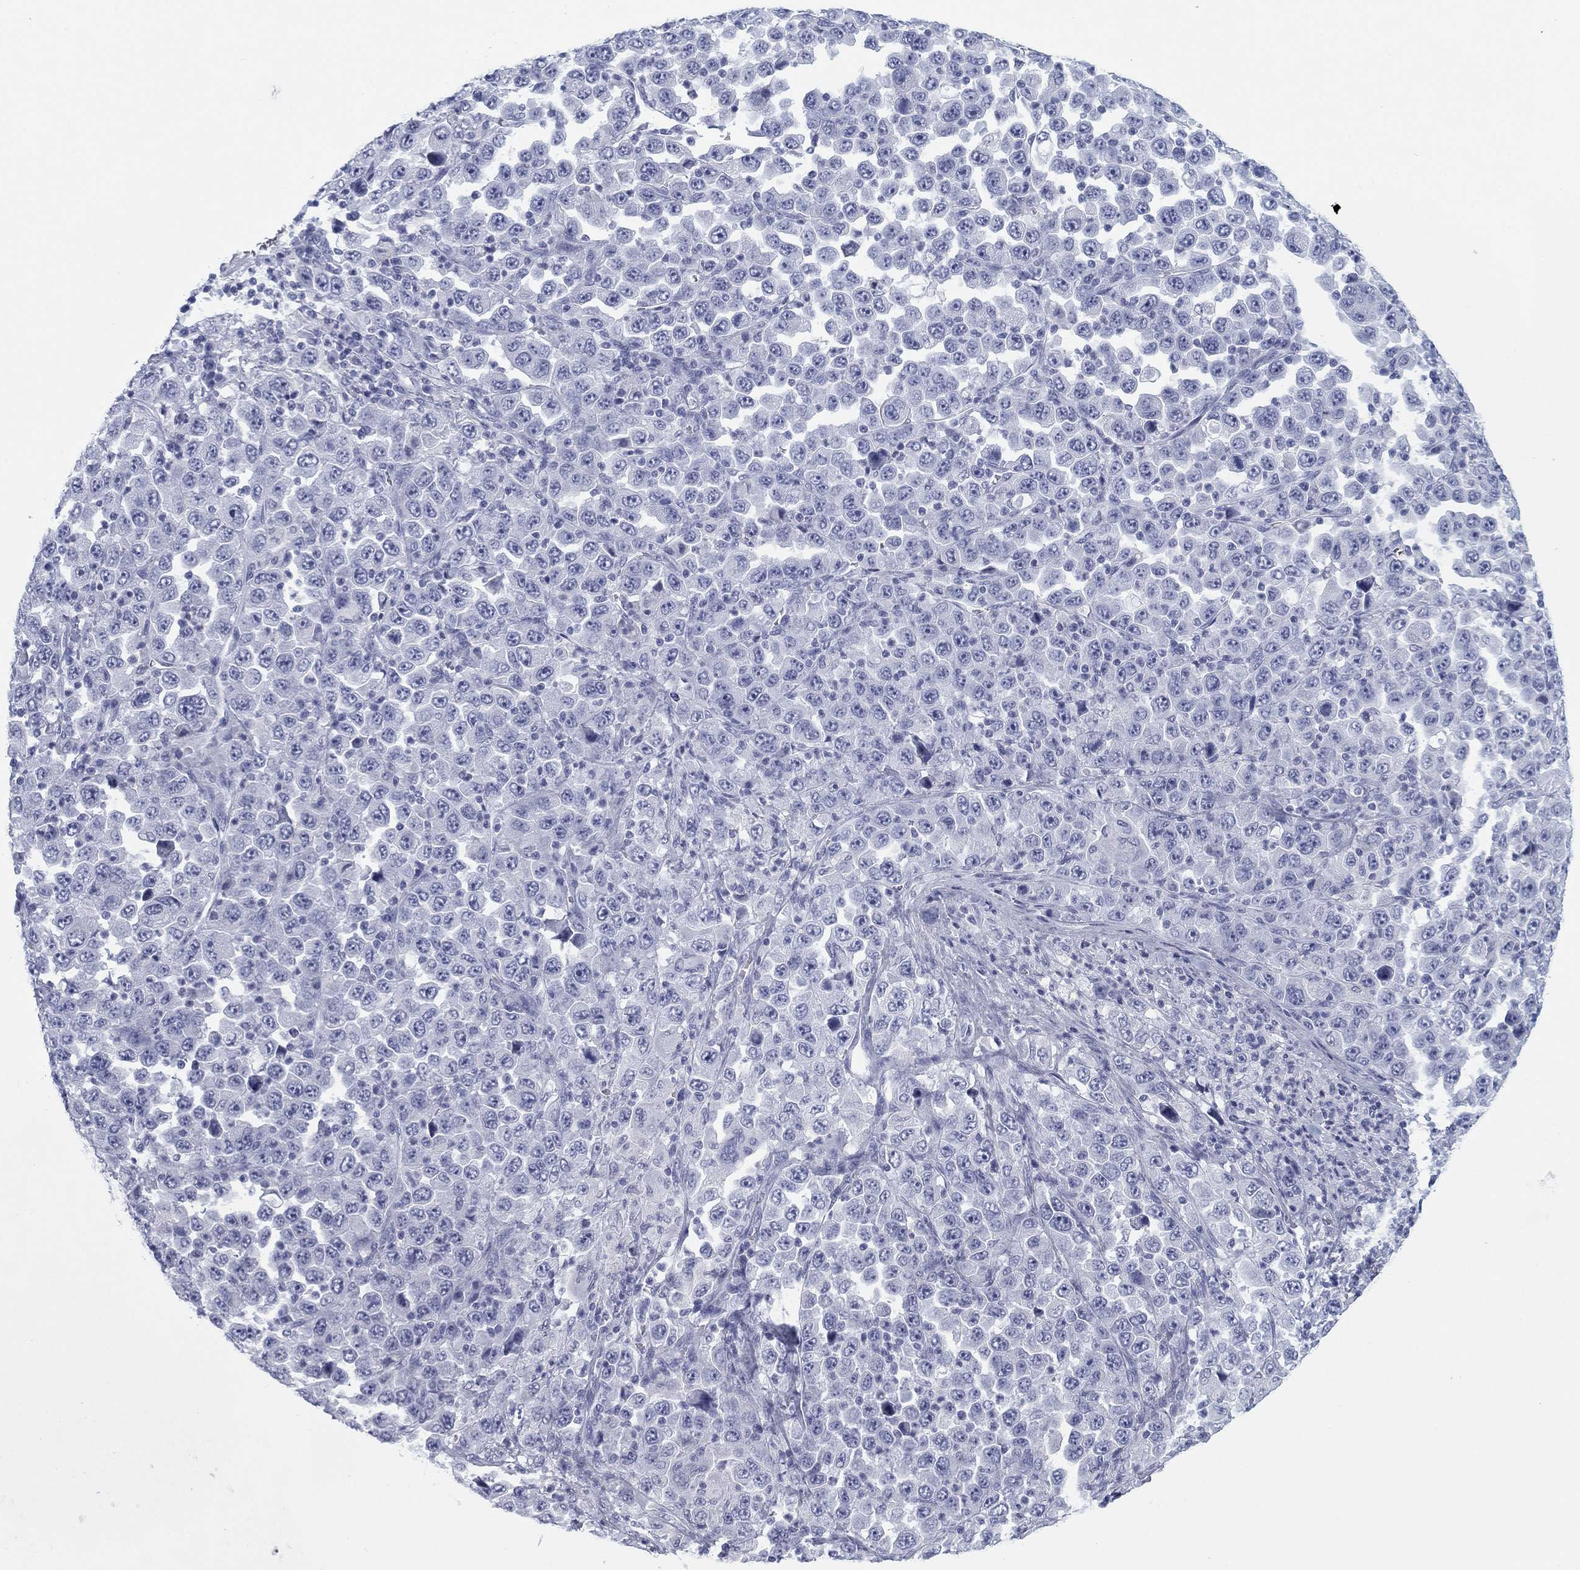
{"staining": {"intensity": "negative", "quantity": "none", "location": "none"}, "tissue": "stomach cancer", "cell_type": "Tumor cells", "image_type": "cancer", "snomed": [{"axis": "morphology", "description": "Normal tissue, NOS"}, {"axis": "morphology", "description": "Adenocarcinoma, NOS"}, {"axis": "topography", "description": "Stomach, upper"}, {"axis": "topography", "description": "Stomach"}], "caption": "Adenocarcinoma (stomach) stained for a protein using immunohistochemistry (IHC) demonstrates no positivity tumor cells.", "gene": "CALB1", "patient": {"sex": "male", "age": 59}}